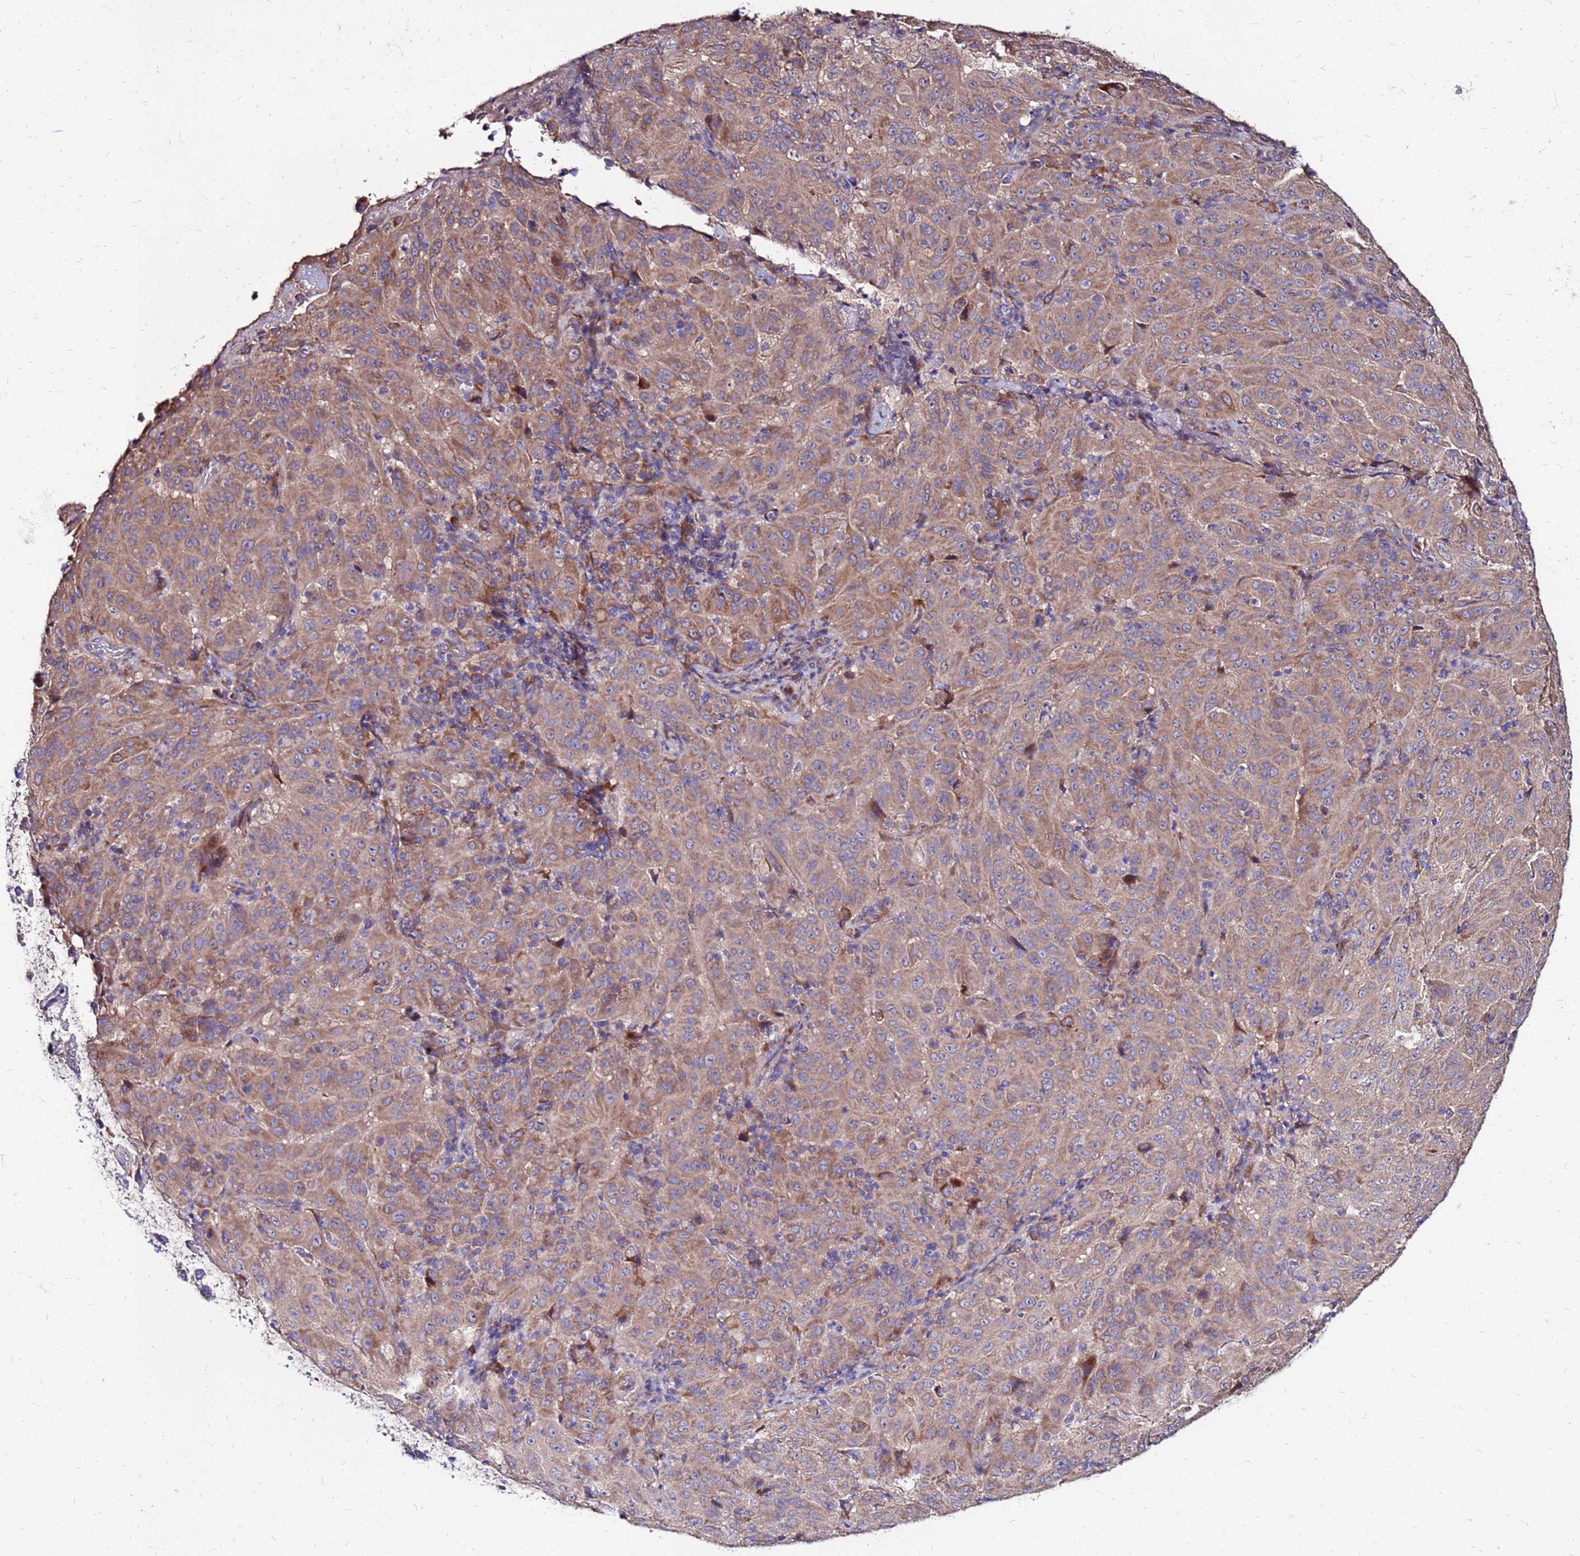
{"staining": {"intensity": "moderate", "quantity": ">75%", "location": "cytoplasmic/membranous"}, "tissue": "pancreatic cancer", "cell_type": "Tumor cells", "image_type": "cancer", "snomed": [{"axis": "morphology", "description": "Adenocarcinoma, NOS"}, {"axis": "topography", "description": "Pancreas"}], "caption": "Human pancreatic adenocarcinoma stained with a protein marker reveals moderate staining in tumor cells.", "gene": "ARHGEF5", "patient": {"sex": "male", "age": 63}}